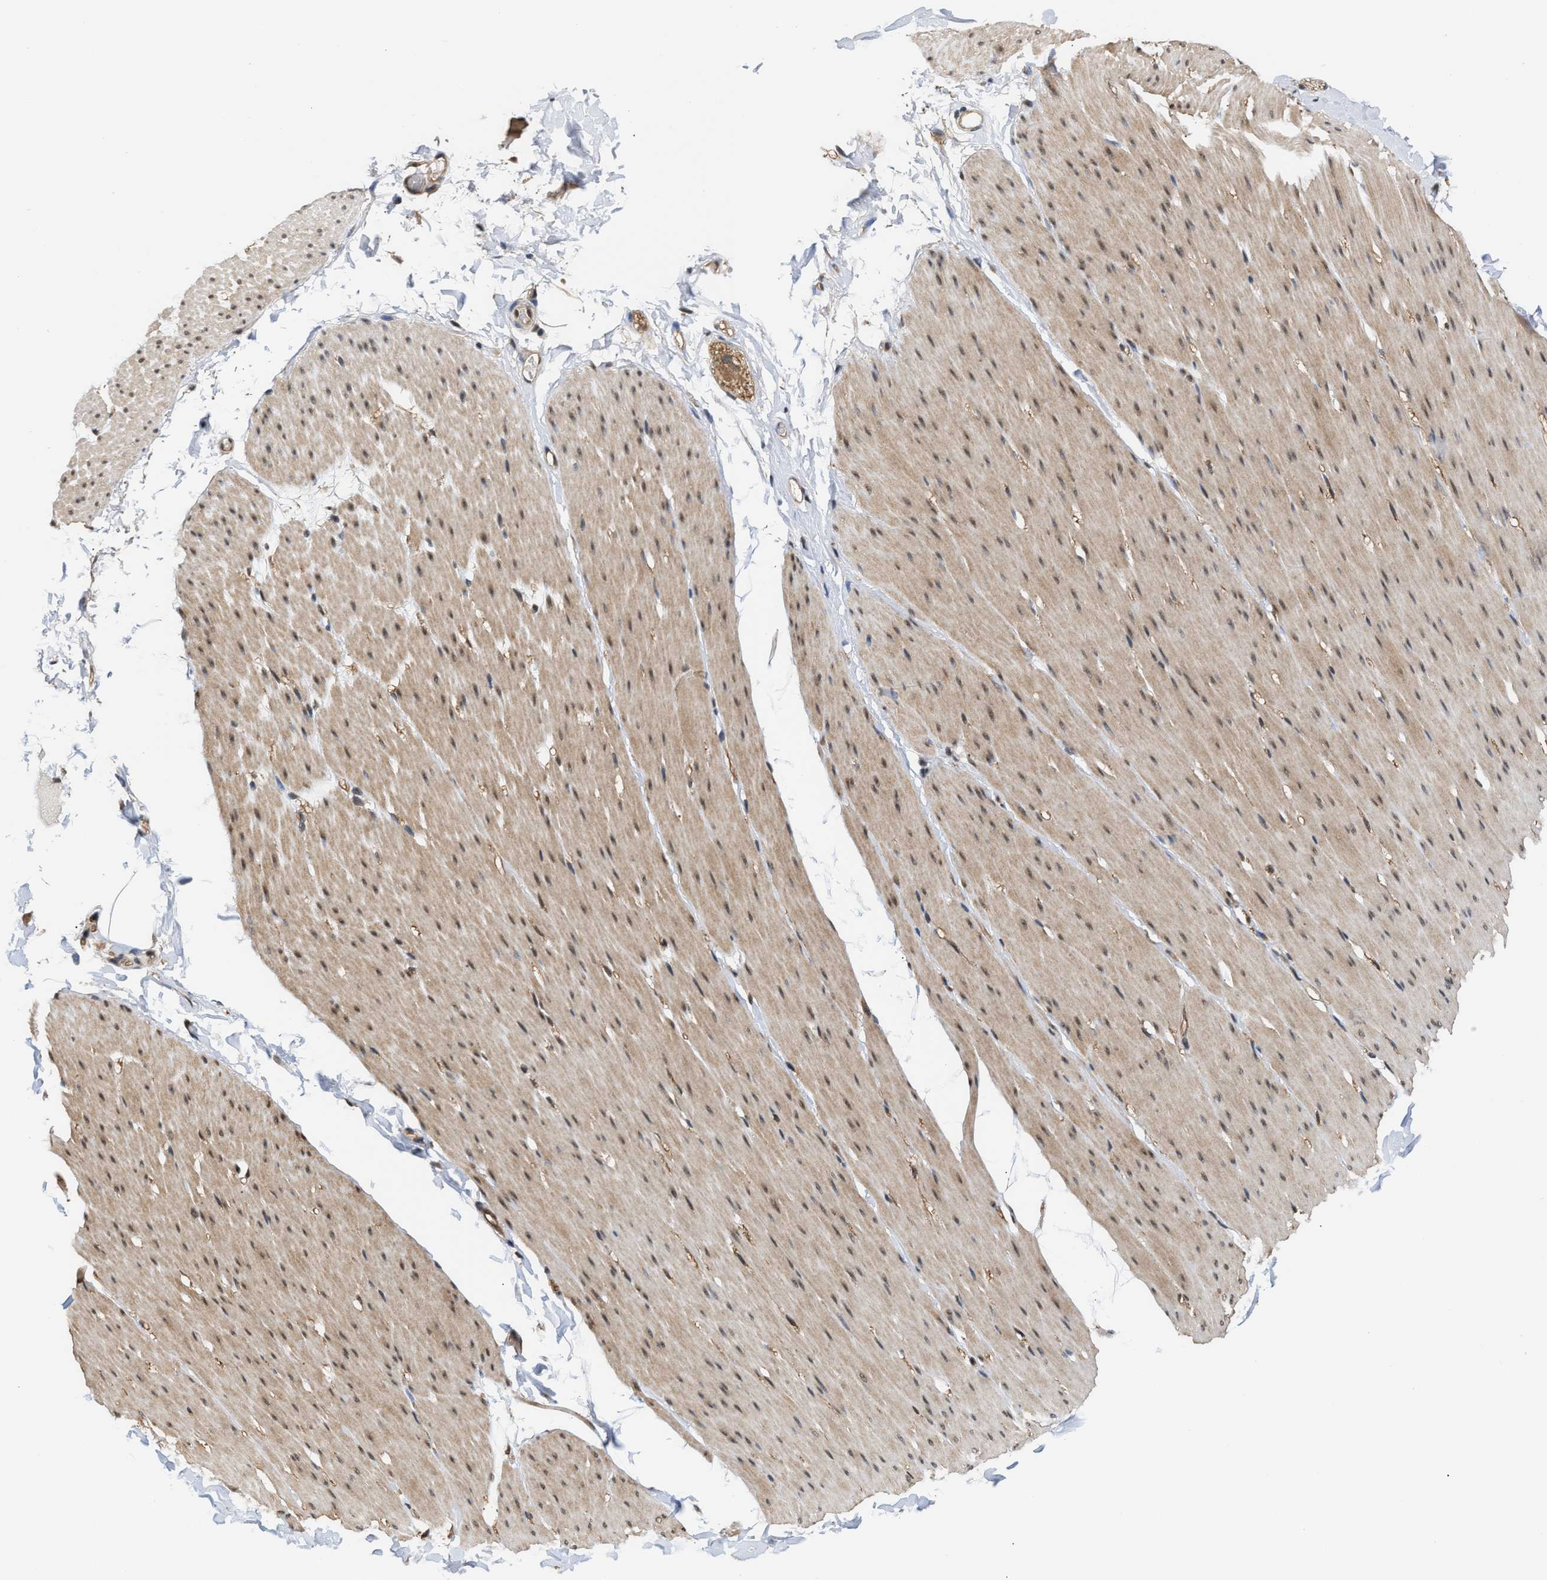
{"staining": {"intensity": "moderate", "quantity": ">75%", "location": "cytoplasmic/membranous,nuclear"}, "tissue": "smooth muscle", "cell_type": "Smooth muscle cells", "image_type": "normal", "snomed": [{"axis": "morphology", "description": "Normal tissue, NOS"}, {"axis": "topography", "description": "Smooth muscle"}, {"axis": "topography", "description": "Colon"}], "caption": "This image exhibits benign smooth muscle stained with IHC to label a protein in brown. The cytoplasmic/membranous,nuclear of smooth muscle cells show moderate positivity for the protein. Nuclei are counter-stained blue.", "gene": "SCAI", "patient": {"sex": "male", "age": 67}}